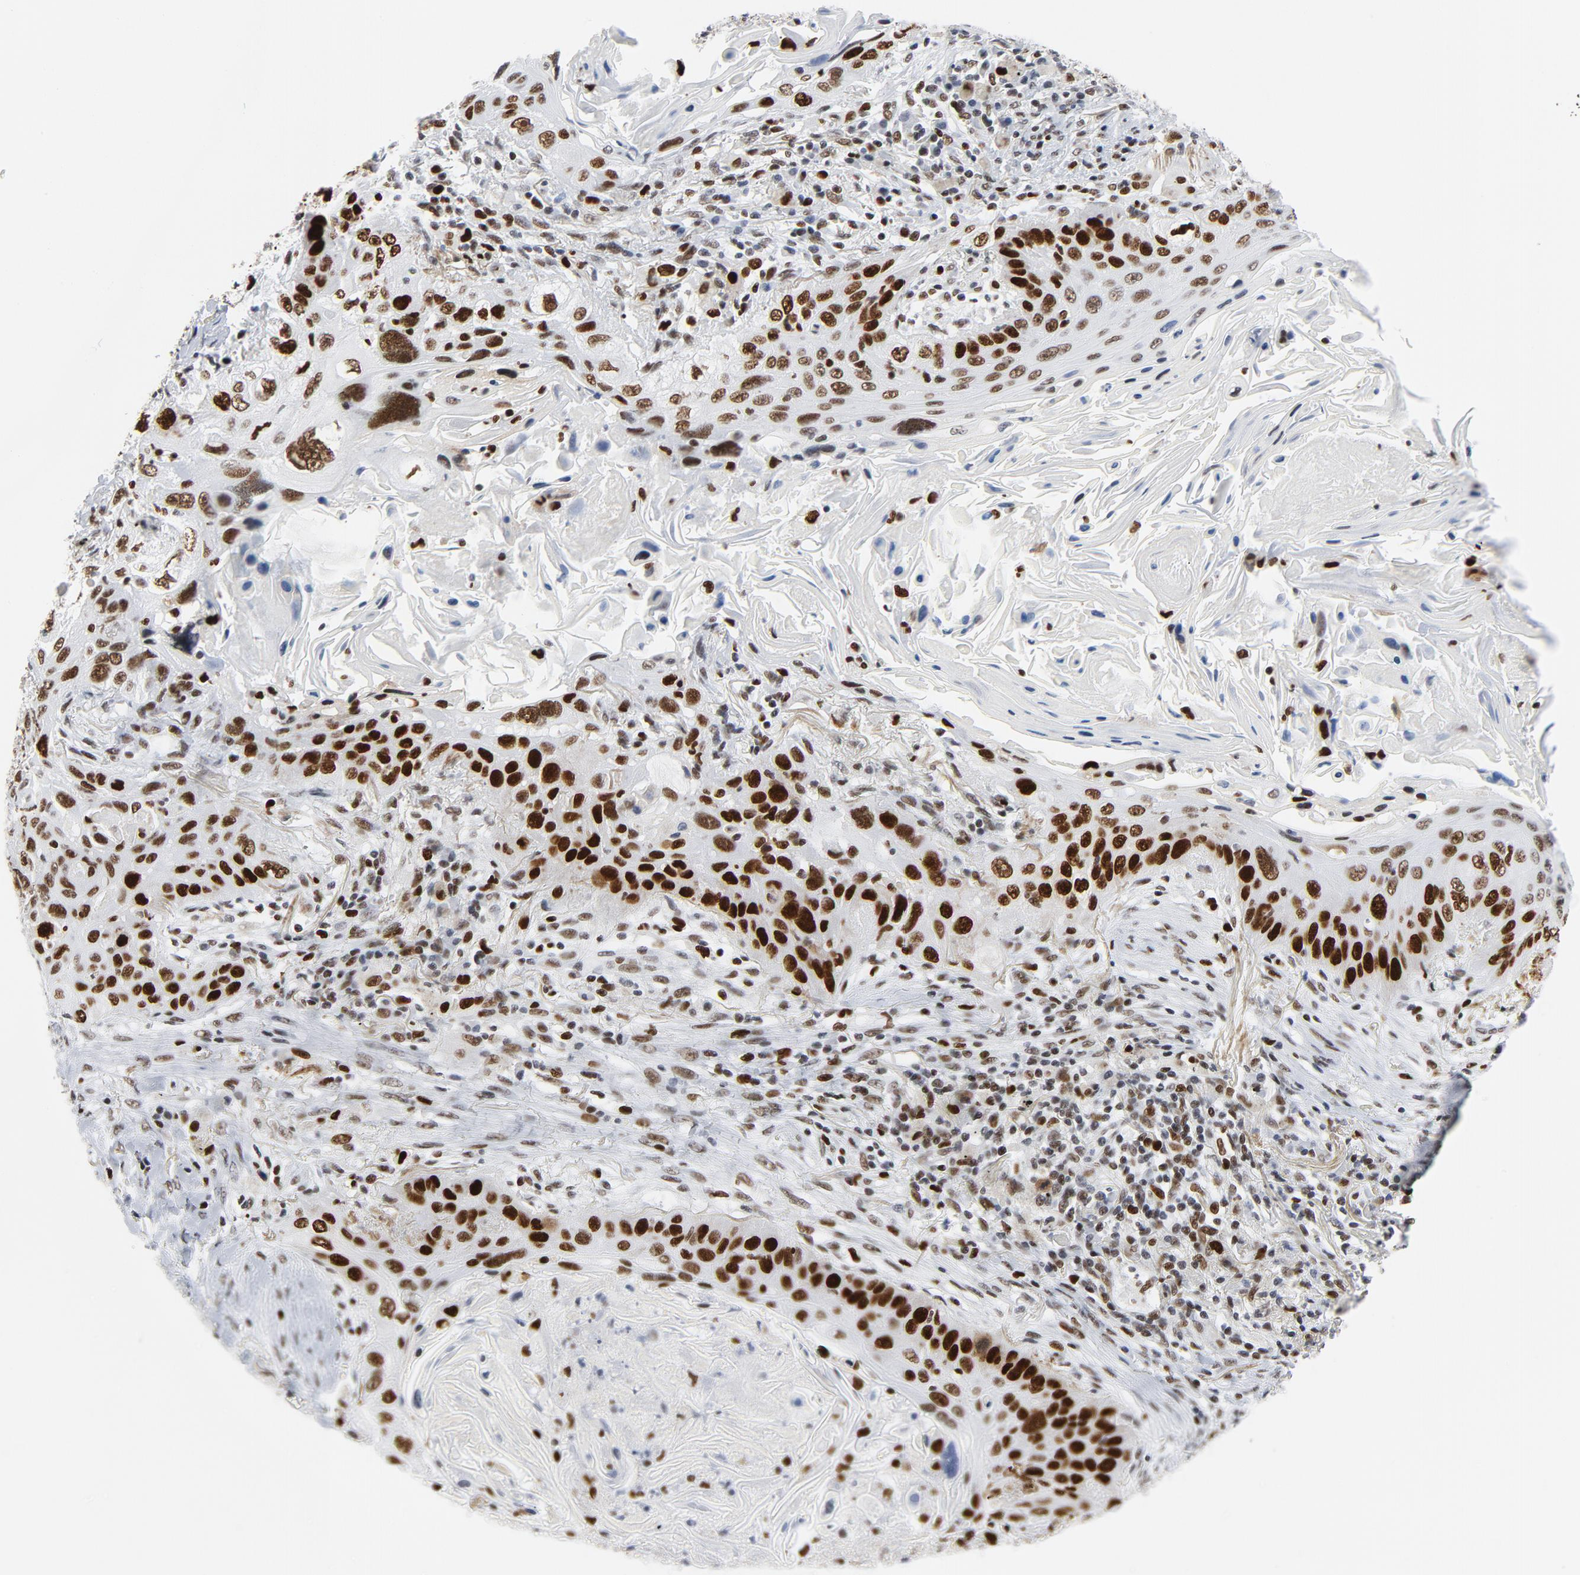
{"staining": {"intensity": "strong", "quantity": ">75%", "location": "nuclear"}, "tissue": "lung cancer", "cell_type": "Tumor cells", "image_type": "cancer", "snomed": [{"axis": "morphology", "description": "Squamous cell carcinoma, NOS"}, {"axis": "topography", "description": "Lung"}], "caption": "Immunohistochemical staining of lung cancer (squamous cell carcinoma) exhibits high levels of strong nuclear staining in about >75% of tumor cells.", "gene": "POLD1", "patient": {"sex": "female", "age": 67}}